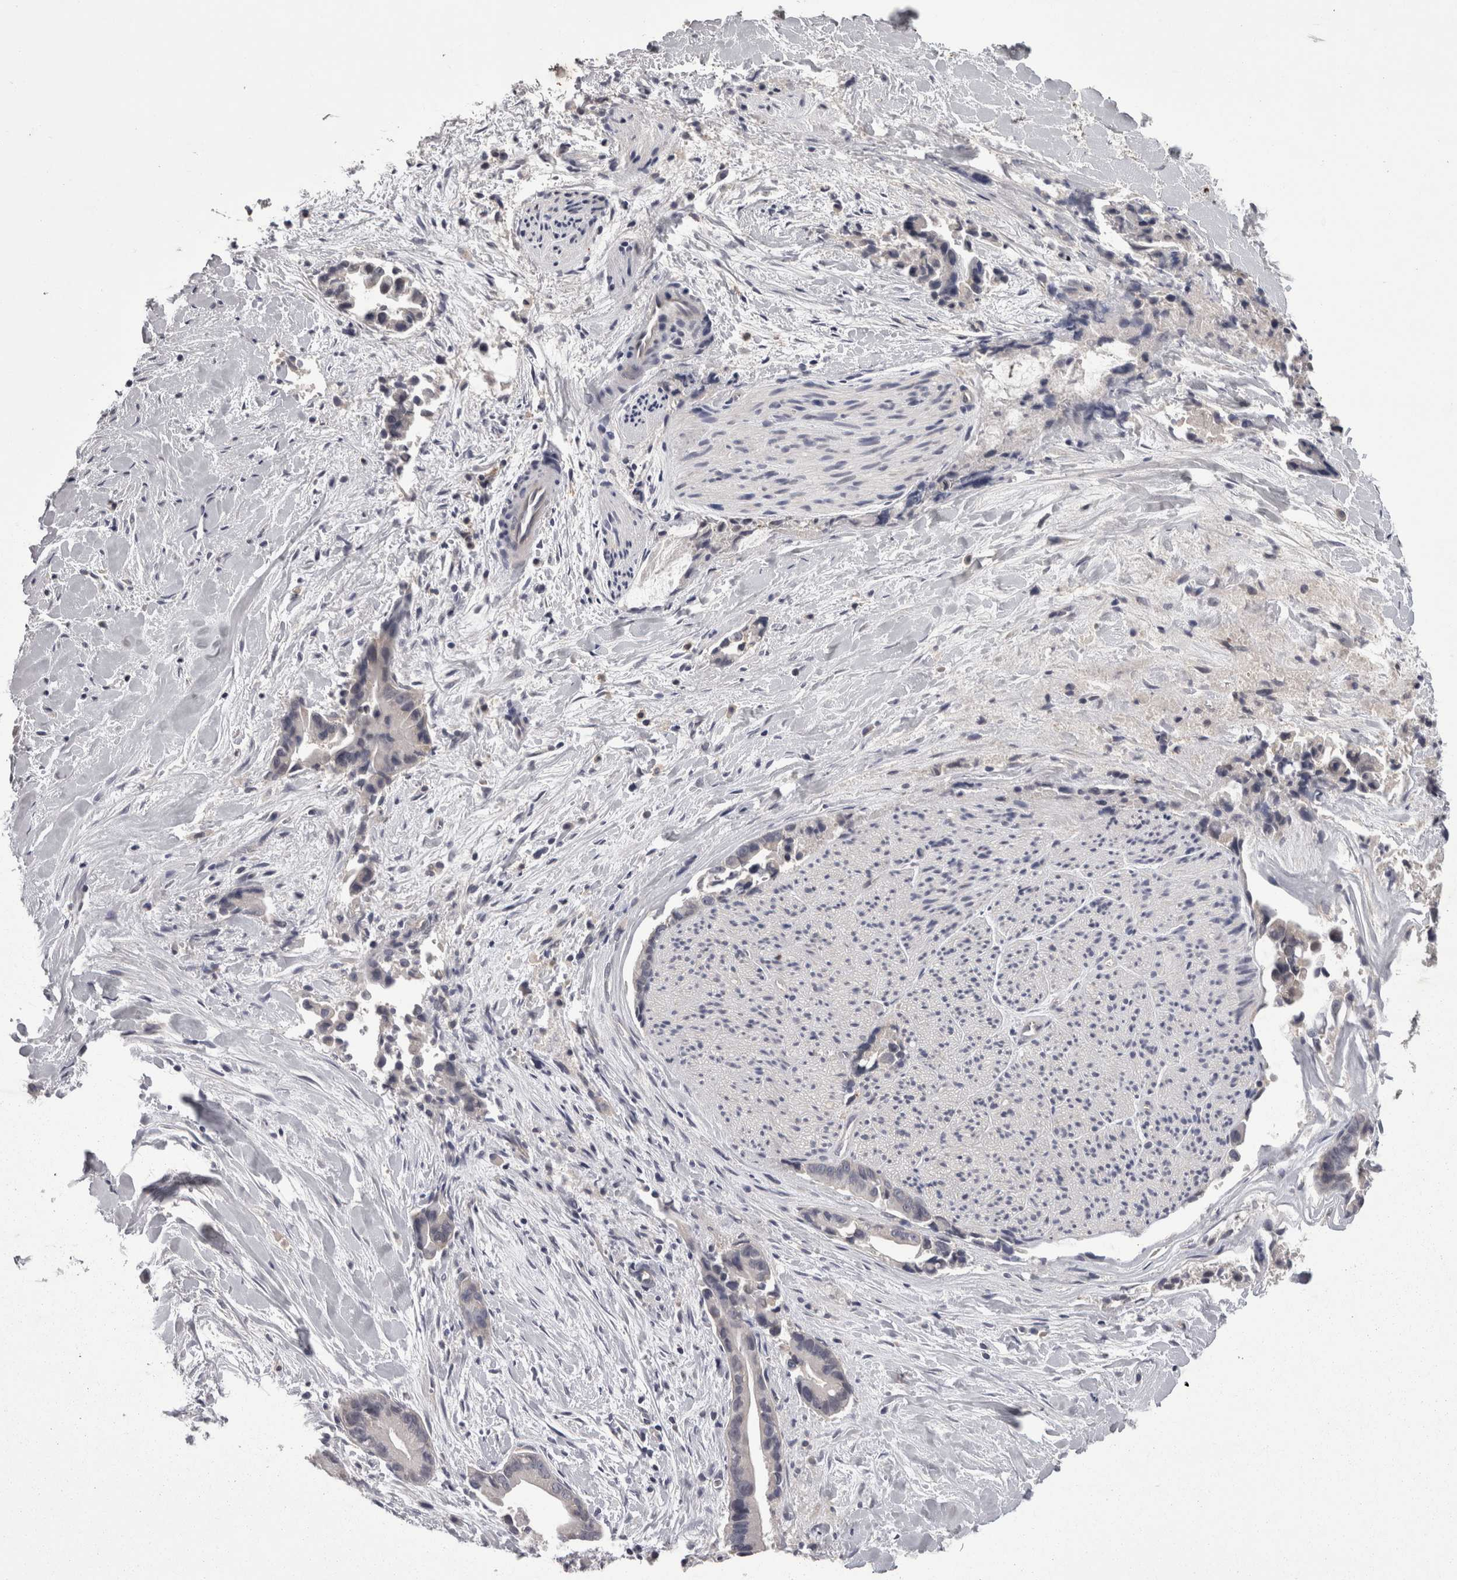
{"staining": {"intensity": "negative", "quantity": "none", "location": "none"}, "tissue": "liver cancer", "cell_type": "Tumor cells", "image_type": "cancer", "snomed": [{"axis": "morphology", "description": "Cholangiocarcinoma"}, {"axis": "topography", "description": "Liver"}], "caption": "There is no significant expression in tumor cells of liver cholangiocarcinoma.", "gene": "PON3", "patient": {"sex": "female", "age": 55}}